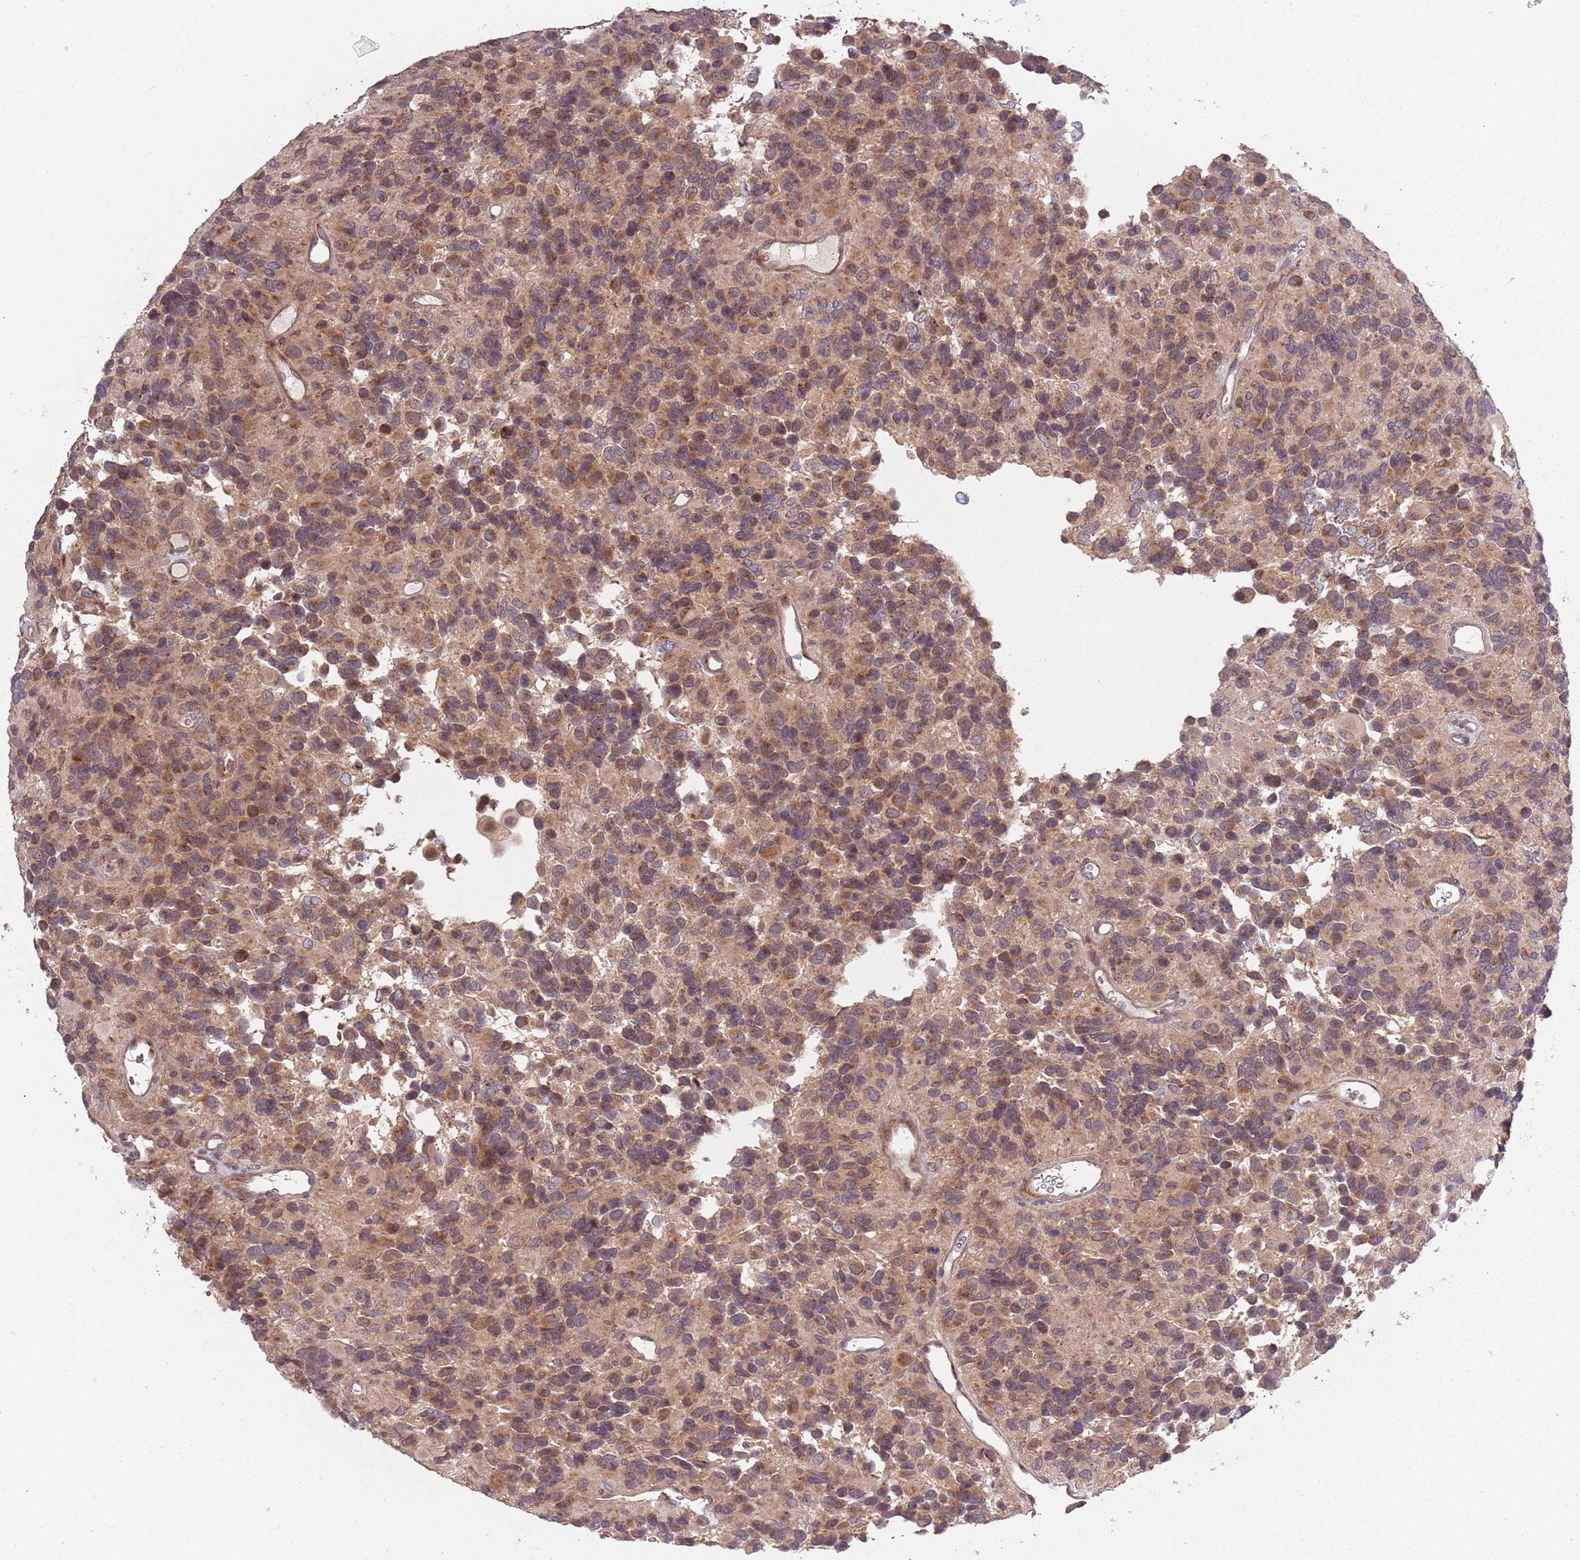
{"staining": {"intensity": "moderate", "quantity": "25%-75%", "location": "cytoplasmic/membranous"}, "tissue": "glioma", "cell_type": "Tumor cells", "image_type": "cancer", "snomed": [{"axis": "morphology", "description": "Glioma, malignant, High grade"}, {"axis": "topography", "description": "Brain"}], "caption": "Brown immunohistochemical staining in glioma reveals moderate cytoplasmic/membranous positivity in about 25%-75% of tumor cells.", "gene": "PLD6", "patient": {"sex": "male", "age": 77}}